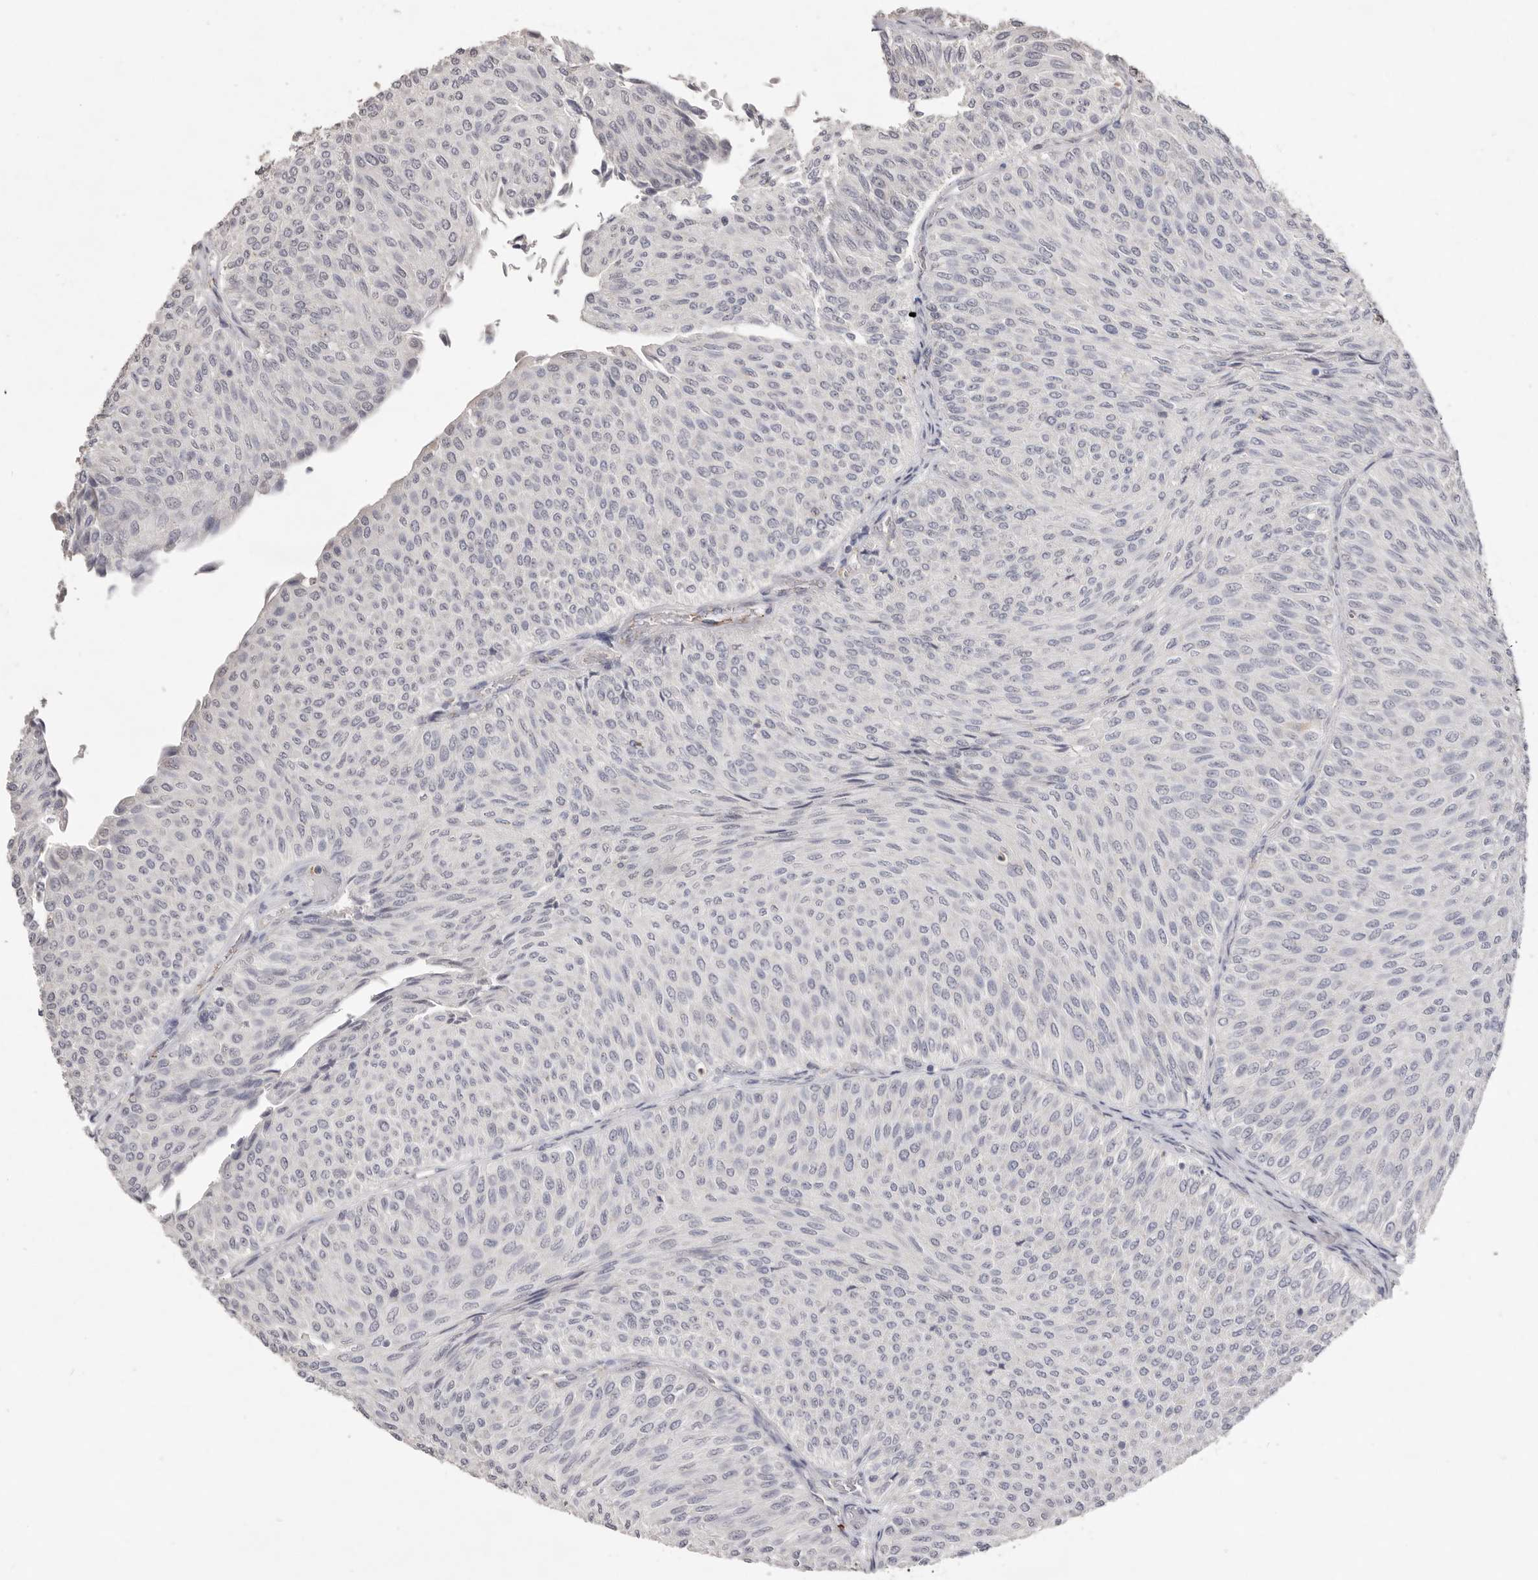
{"staining": {"intensity": "negative", "quantity": "none", "location": "none"}, "tissue": "urothelial cancer", "cell_type": "Tumor cells", "image_type": "cancer", "snomed": [{"axis": "morphology", "description": "Urothelial carcinoma, Low grade"}, {"axis": "topography", "description": "Urinary bladder"}], "caption": "Tumor cells show no significant protein expression in low-grade urothelial carcinoma.", "gene": "ZYG11B", "patient": {"sex": "male", "age": 78}}